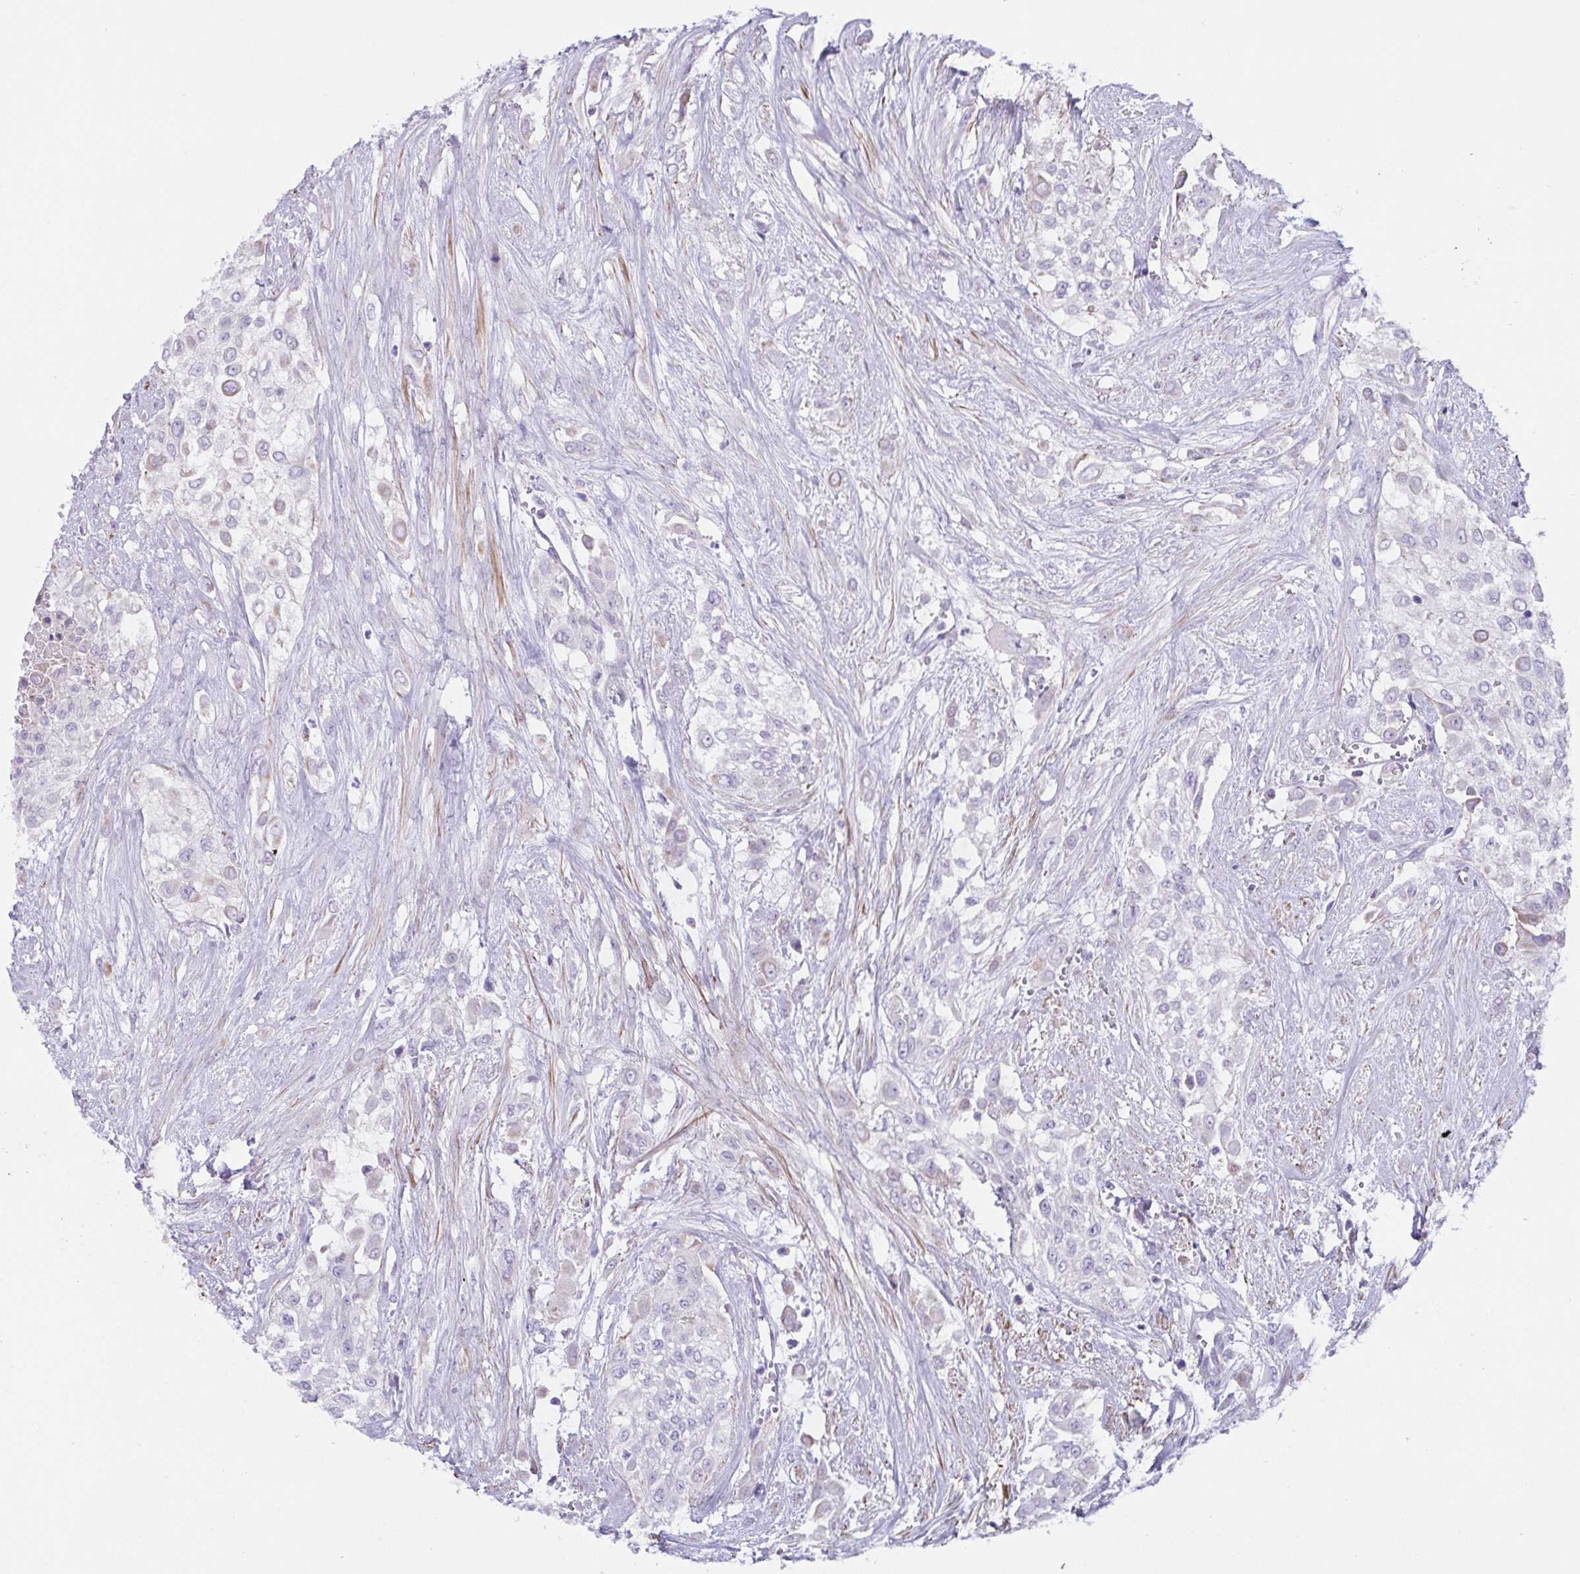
{"staining": {"intensity": "negative", "quantity": "none", "location": "none"}, "tissue": "urothelial cancer", "cell_type": "Tumor cells", "image_type": "cancer", "snomed": [{"axis": "morphology", "description": "Urothelial carcinoma, High grade"}, {"axis": "topography", "description": "Urinary bladder"}], "caption": "An image of human urothelial cancer is negative for staining in tumor cells.", "gene": "OR5P3", "patient": {"sex": "male", "age": 57}}